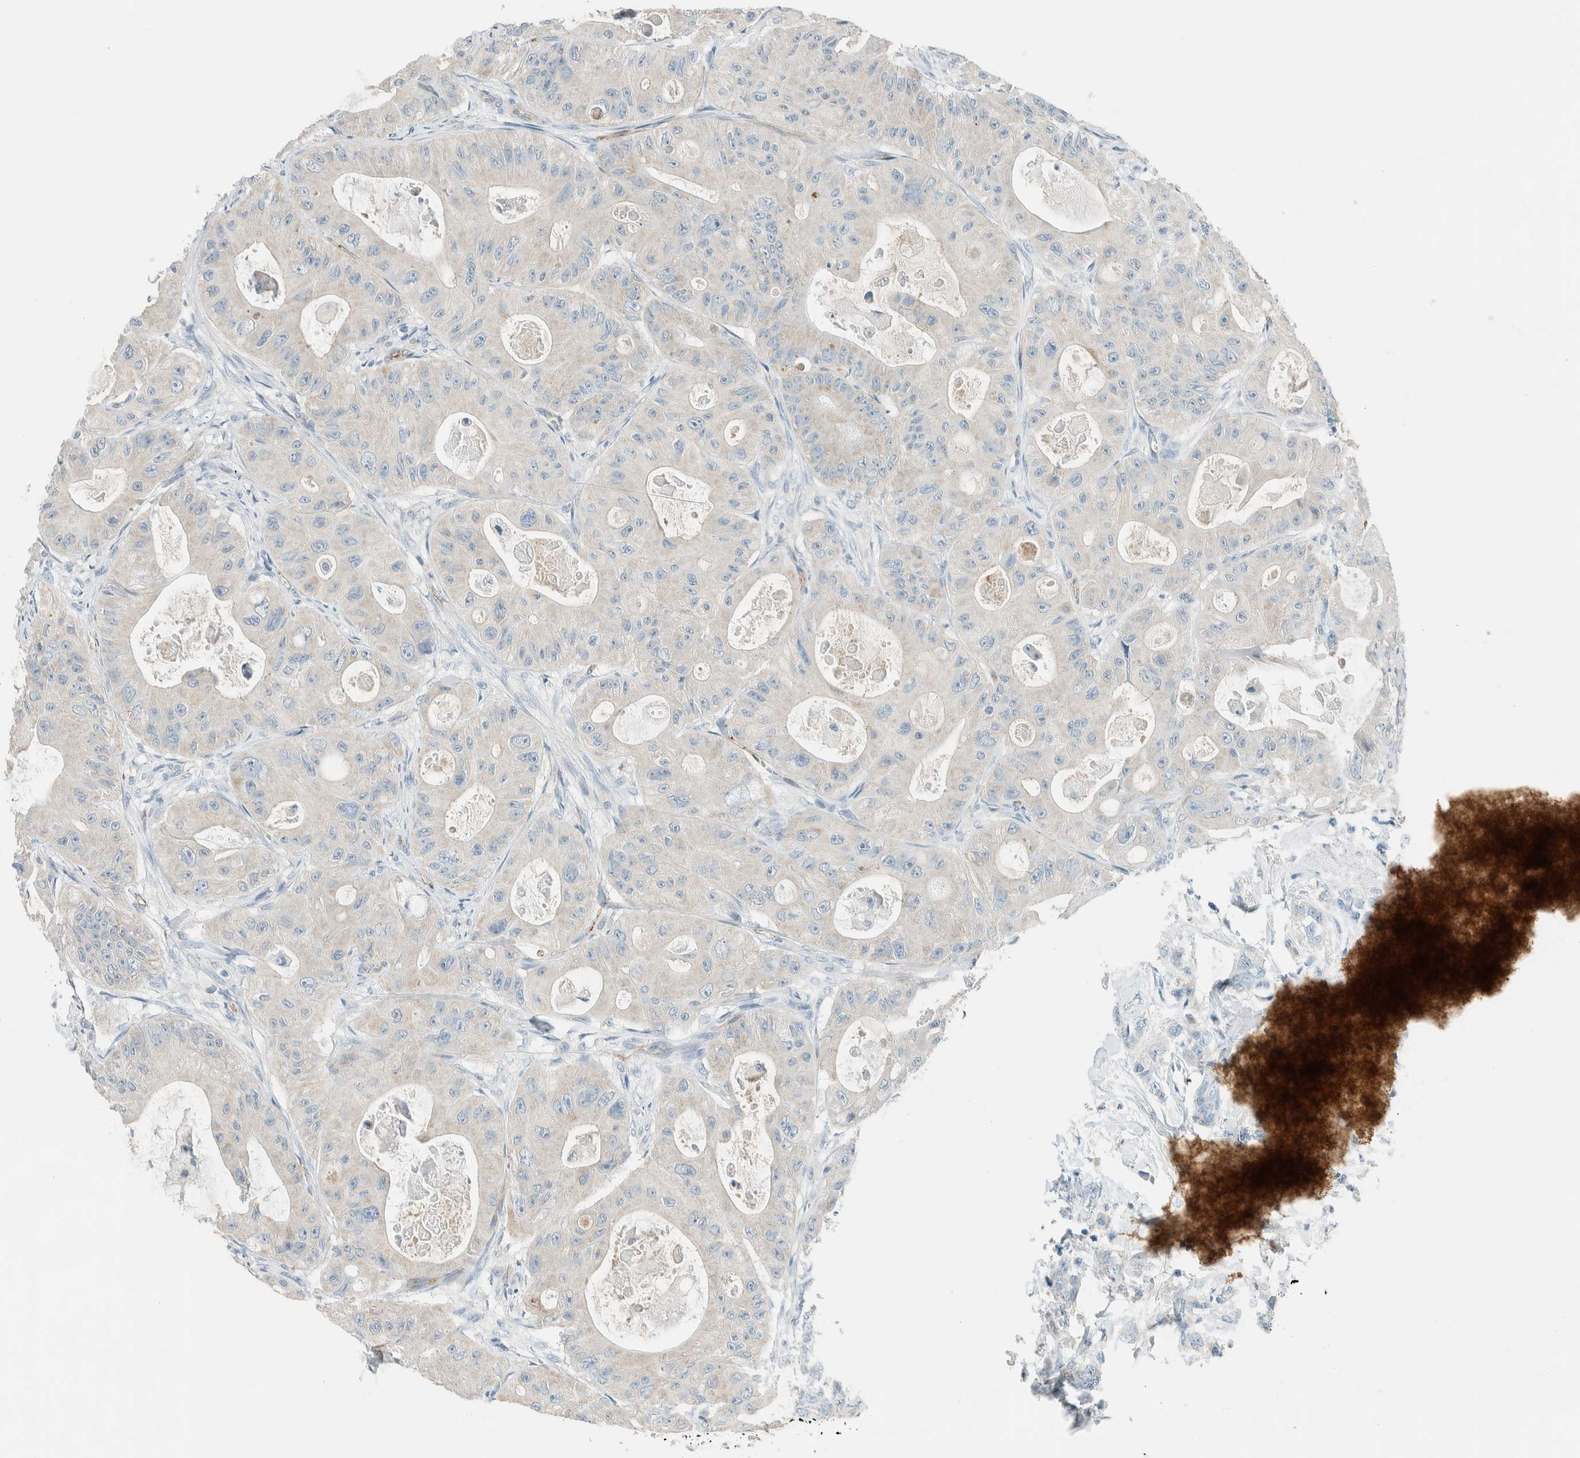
{"staining": {"intensity": "negative", "quantity": "none", "location": "none"}, "tissue": "colorectal cancer", "cell_type": "Tumor cells", "image_type": "cancer", "snomed": [{"axis": "morphology", "description": "Adenocarcinoma, NOS"}, {"axis": "topography", "description": "Colon"}], "caption": "Micrograph shows no protein staining in tumor cells of colorectal cancer tissue.", "gene": "SLFN12", "patient": {"sex": "female", "age": 46}}